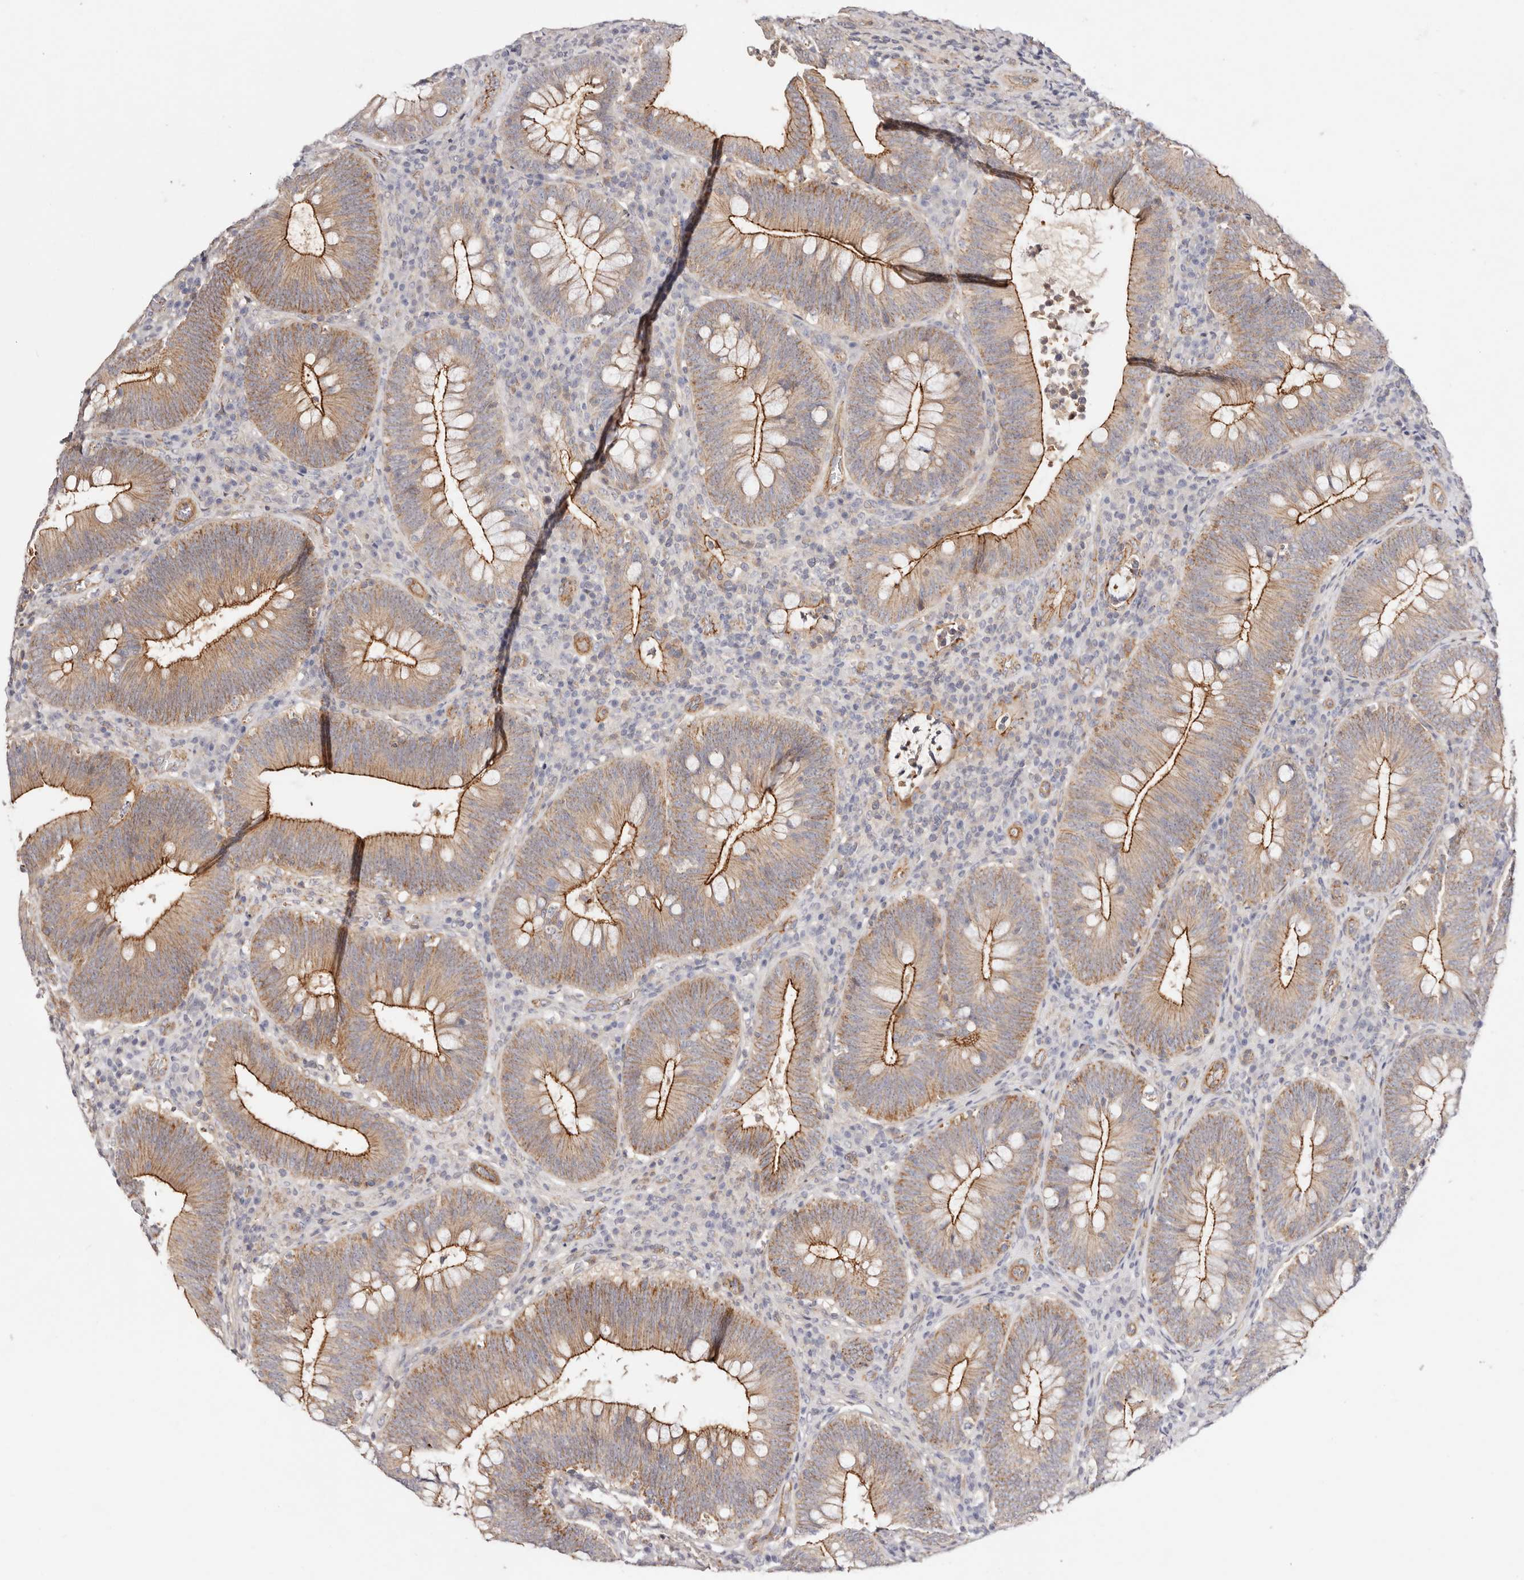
{"staining": {"intensity": "strong", "quantity": "25%-75%", "location": "cytoplasmic/membranous"}, "tissue": "colorectal cancer", "cell_type": "Tumor cells", "image_type": "cancer", "snomed": [{"axis": "morphology", "description": "Normal tissue, NOS"}, {"axis": "topography", "description": "Colon"}], "caption": "Strong cytoplasmic/membranous expression for a protein is identified in approximately 25%-75% of tumor cells of colorectal cancer using immunohistochemistry.", "gene": "SLC35B2", "patient": {"sex": "female", "age": 82}}